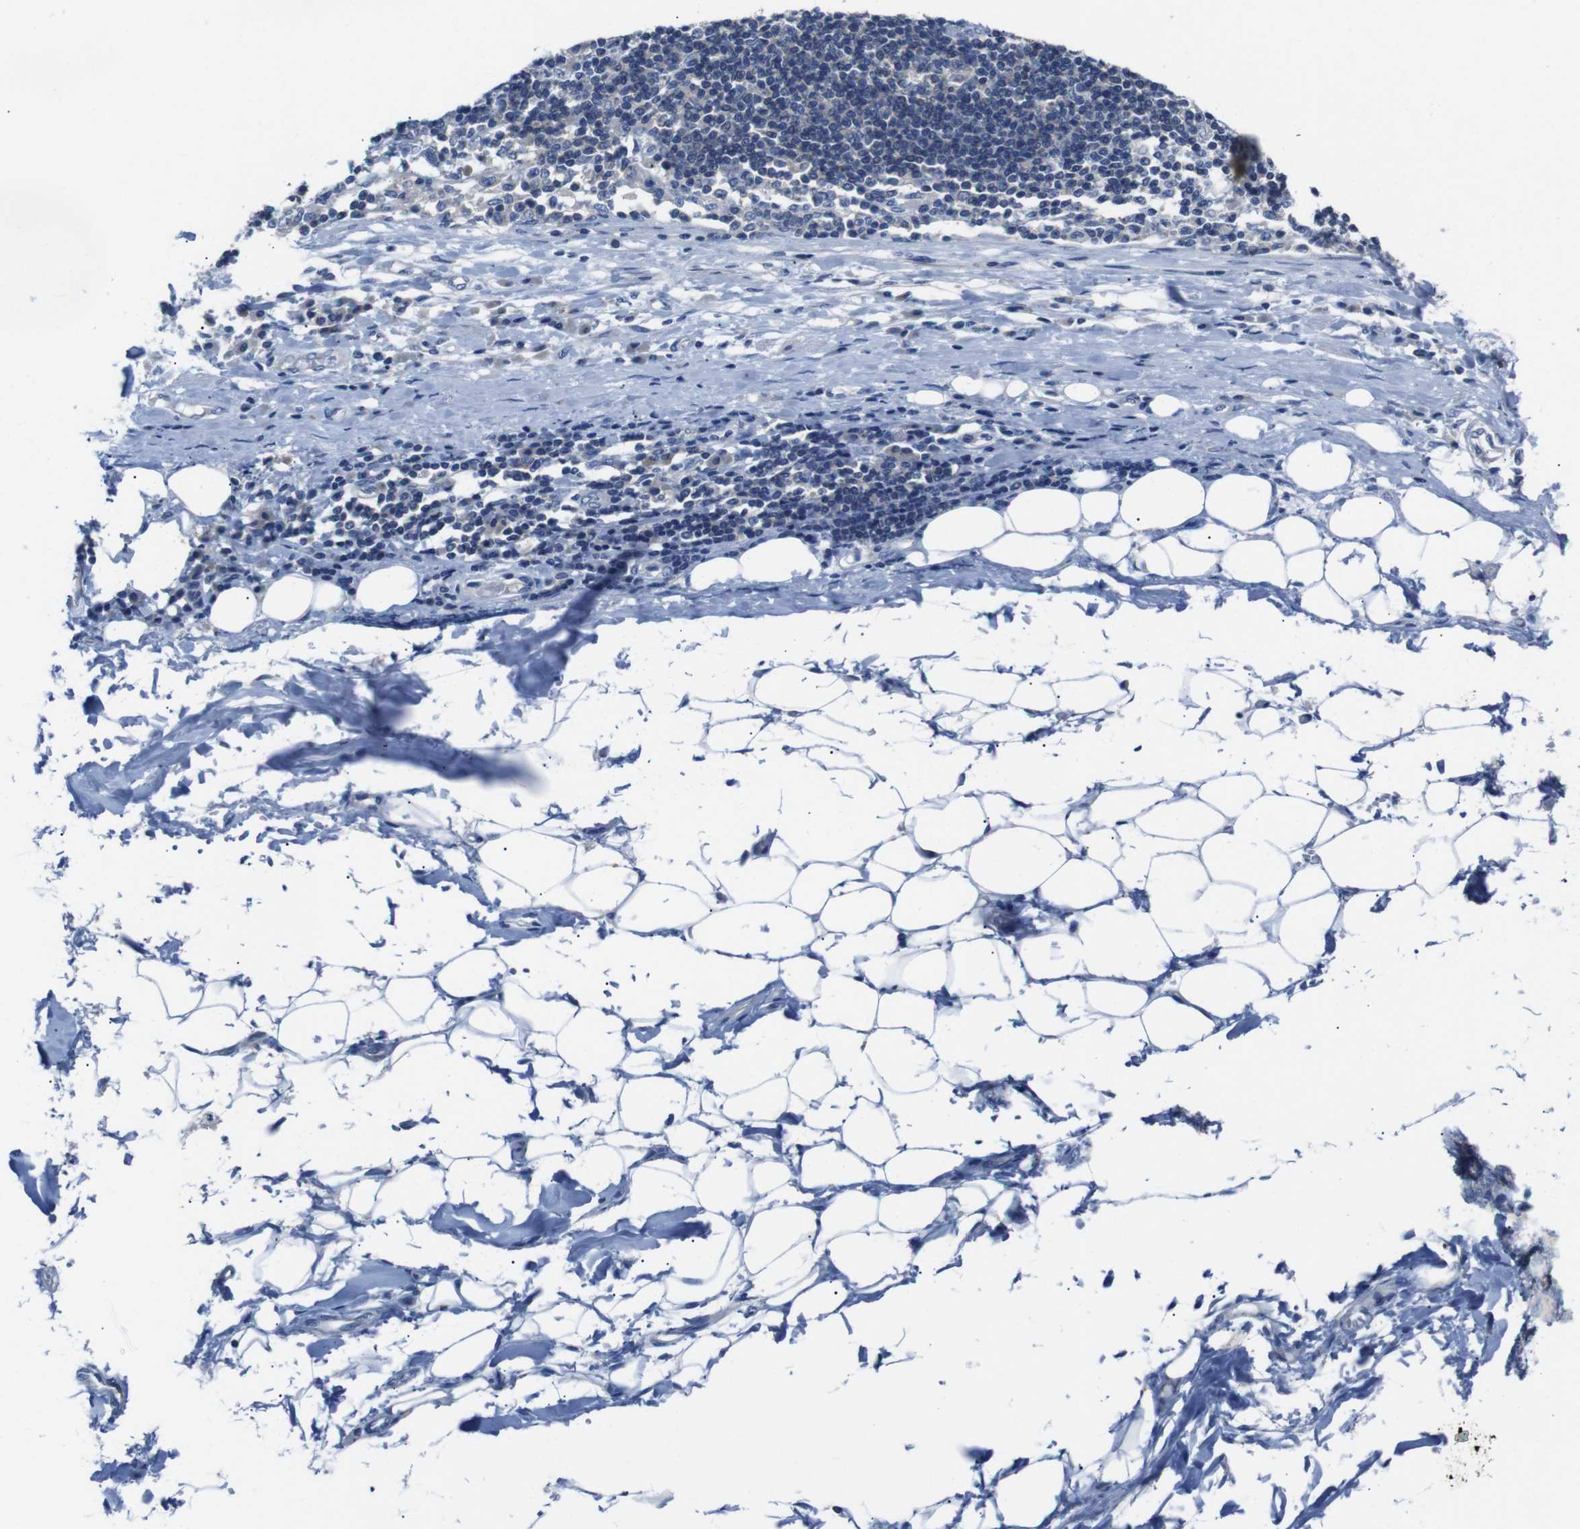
{"staining": {"intensity": "negative", "quantity": "none", "location": "none"}, "tissue": "adipose tissue", "cell_type": "Adipocytes", "image_type": "normal", "snomed": [{"axis": "morphology", "description": "Normal tissue, NOS"}, {"axis": "morphology", "description": "Adenocarcinoma, NOS"}, {"axis": "topography", "description": "Esophagus"}], "caption": "This is a micrograph of immunohistochemistry (IHC) staining of benign adipose tissue, which shows no expression in adipocytes.", "gene": "DCP1A", "patient": {"sex": "male", "age": 62}}